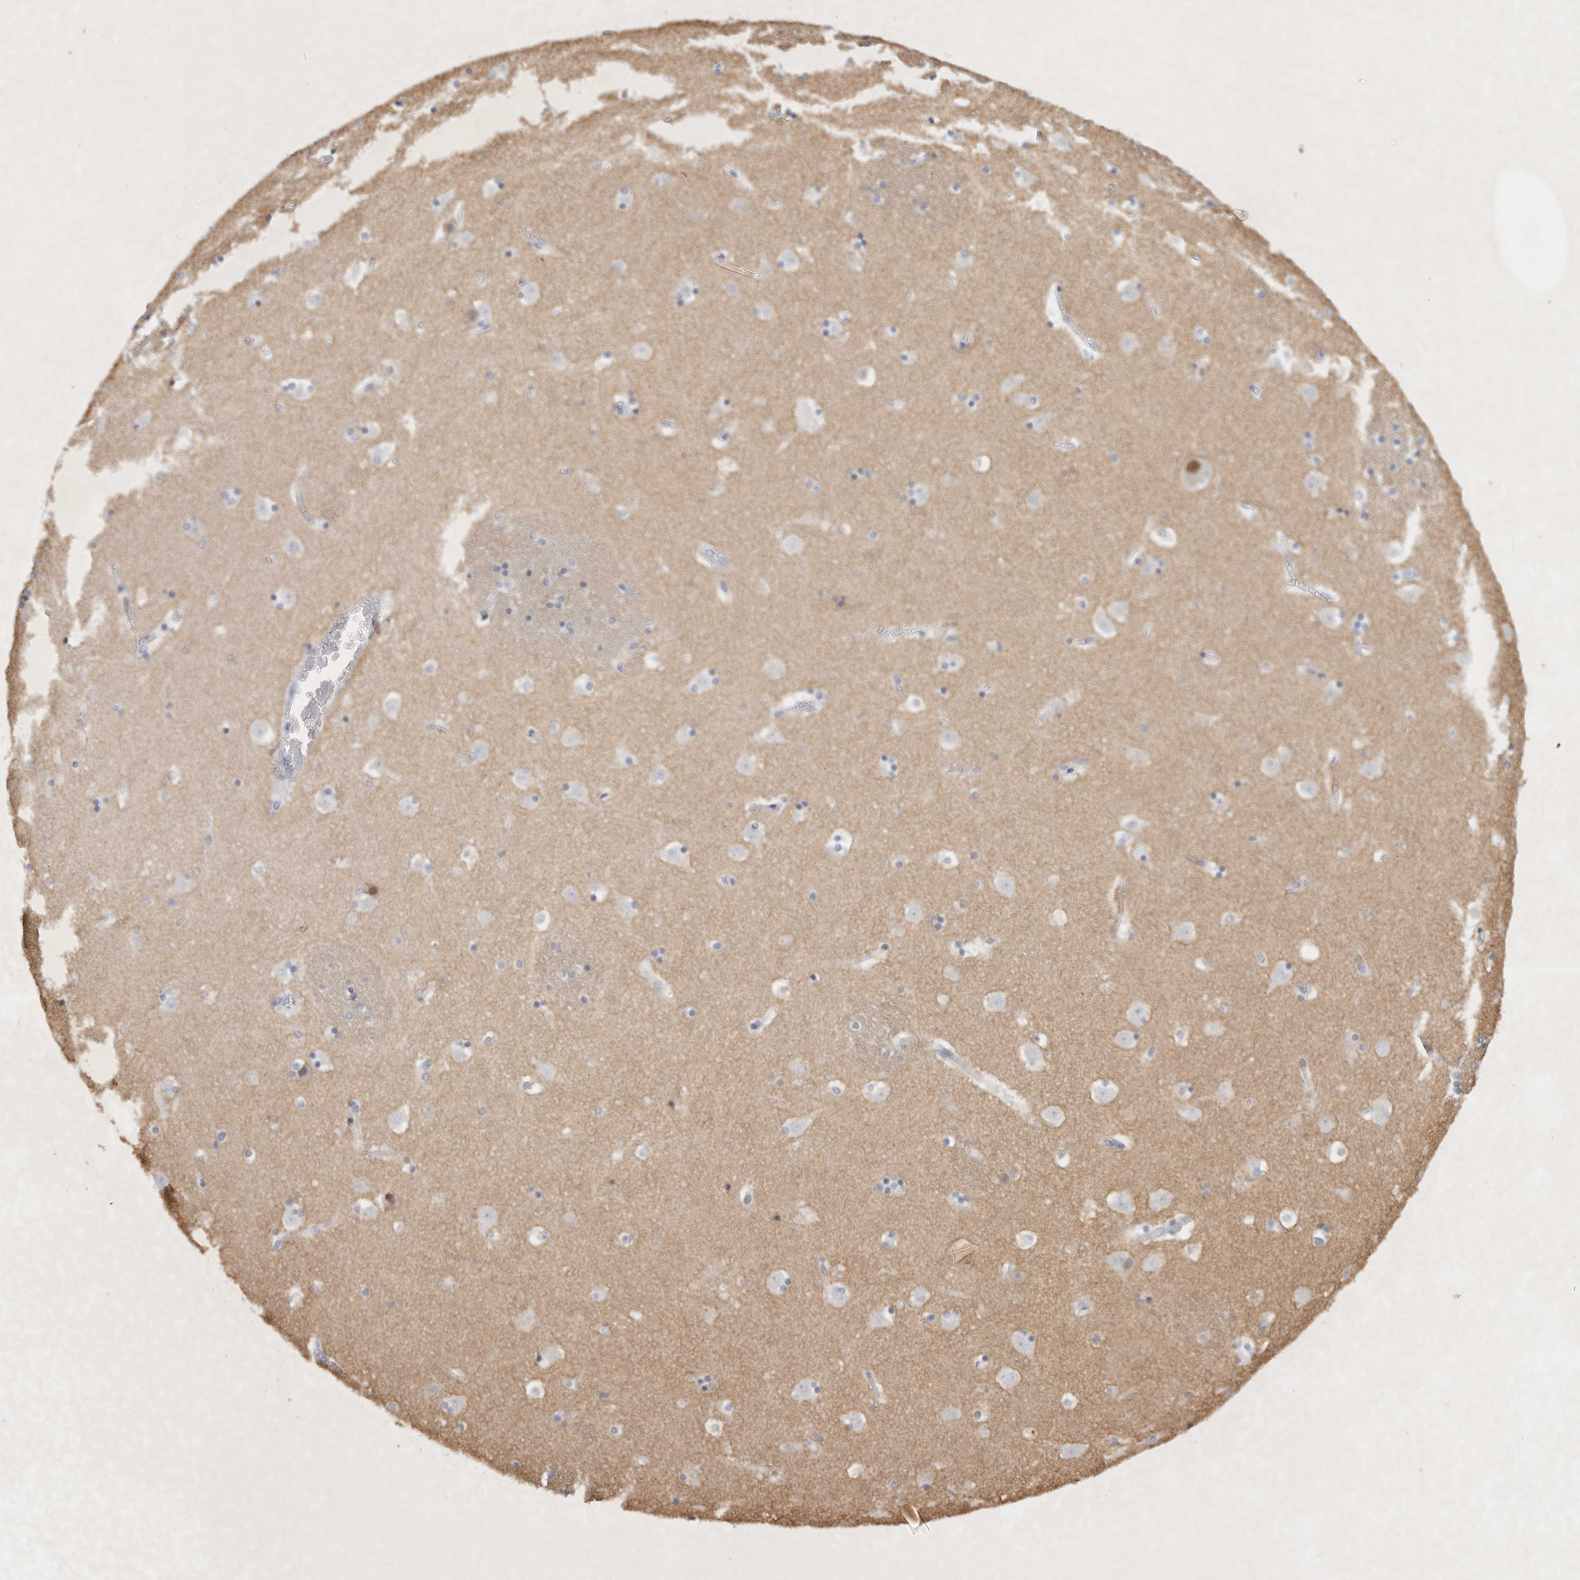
{"staining": {"intensity": "negative", "quantity": "none", "location": "none"}, "tissue": "caudate", "cell_type": "Glial cells", "image_type": "normal", "snomed": [{"axis": "morphology", "description": "Normal tissue, NOS"}, {"axis": "topography", "description": "Lateral ventricle wall"}], "caption": "This is an IHC micrograph of normal caudate. There is no staining in glial cells.", "gene": "TNR", "patient": {"sex": "male", "age": 45}}